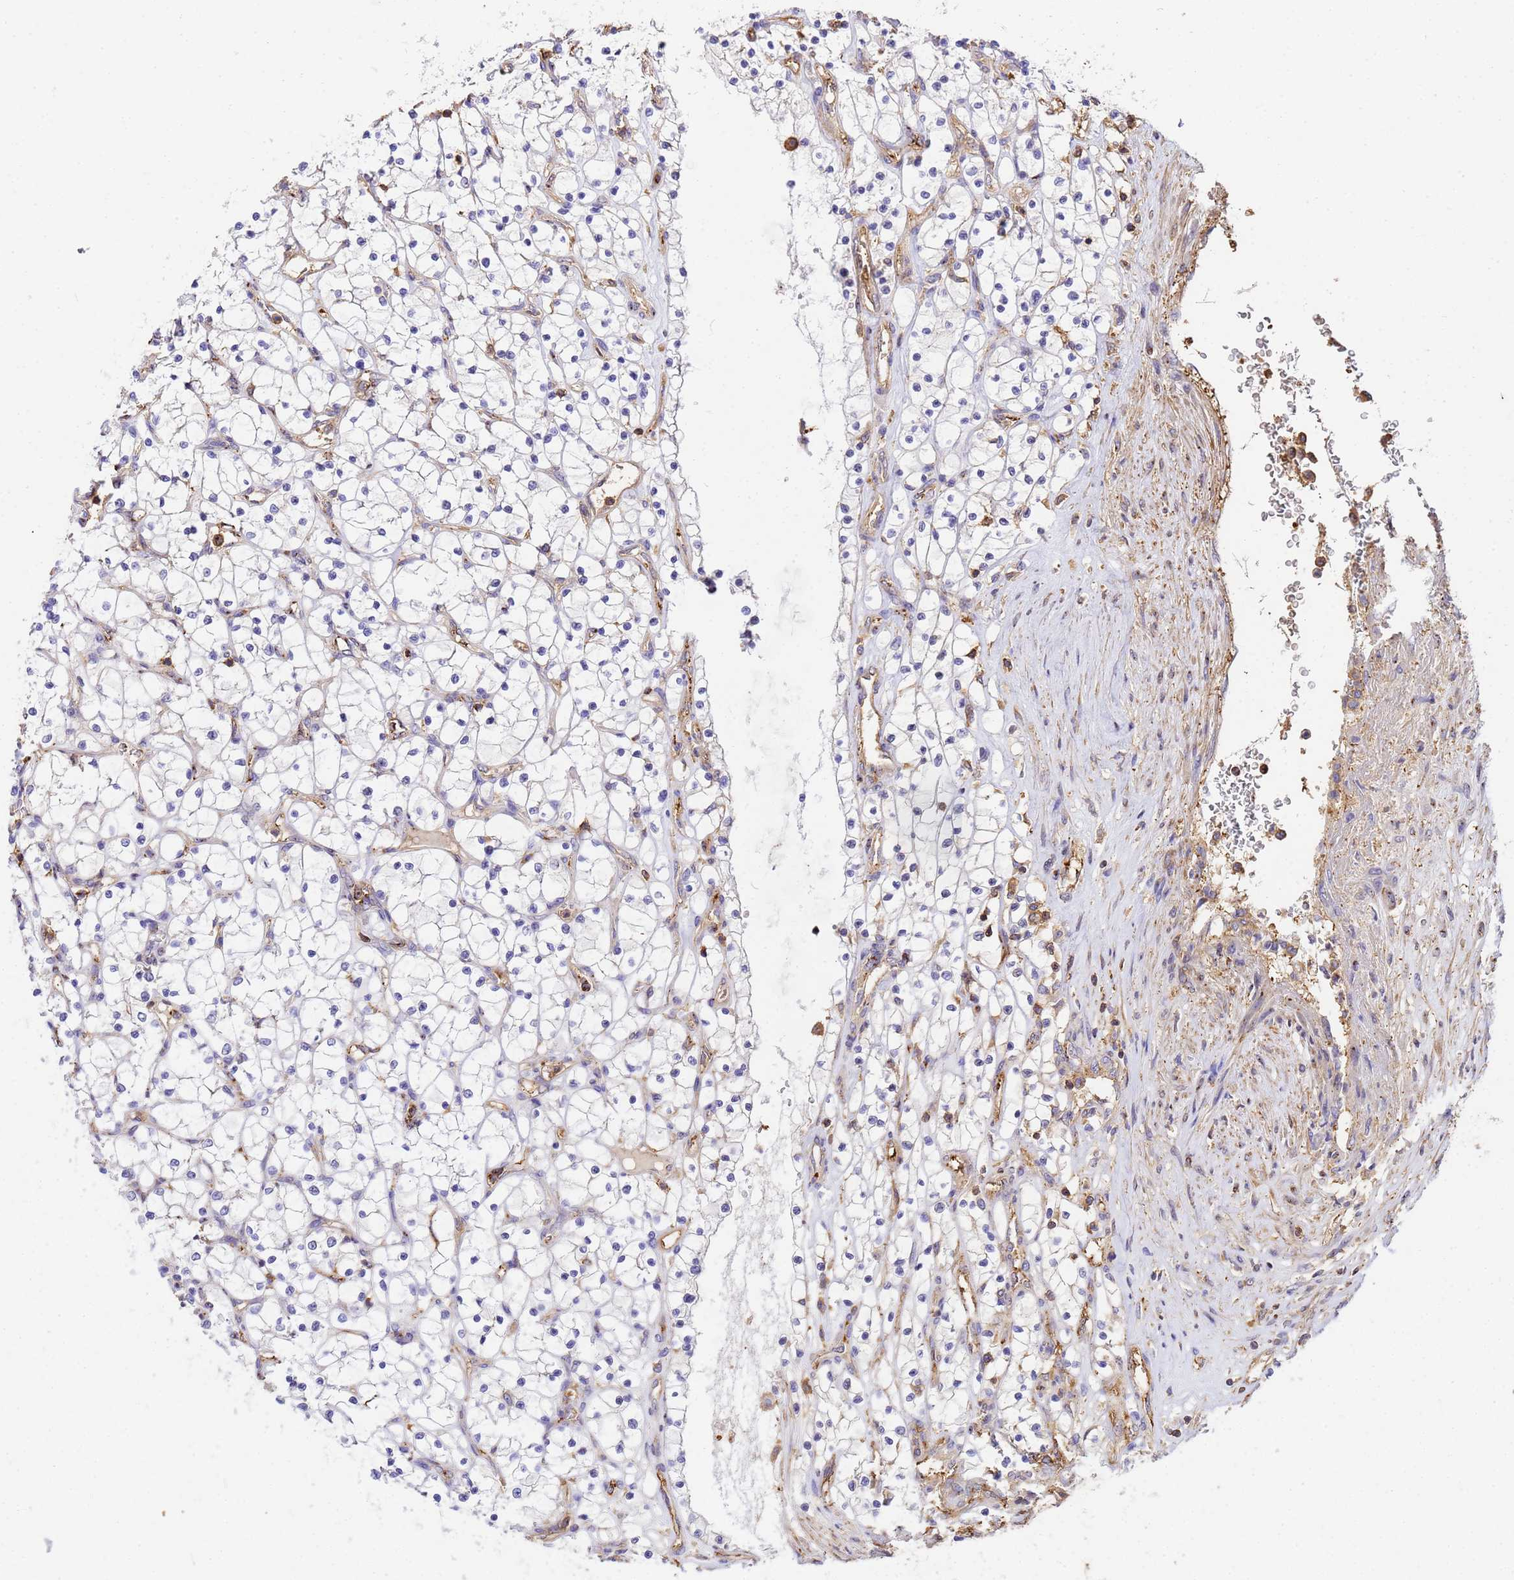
{"staining": {"intensity": "negative", "quantity": "none", "location": "none"}, "tissue": "renal cancer", "cell_type": "Tumor cells", "image_type": "cancer", "snomed": [{"axis": "morphology", "description": "Adenocarcinoma, NOS"}, {"axis": "topography", "description": "Kidney"}], "caption": "Immunohistochemistry of human renal cancer shows no positivity in tumor cells. (Brightfield microscopy of DAB (3,3'-diaminobenzidine) IHC at high magnification).", "gene": "WDR64", "patient": {"sex": "female", "age": 69}}